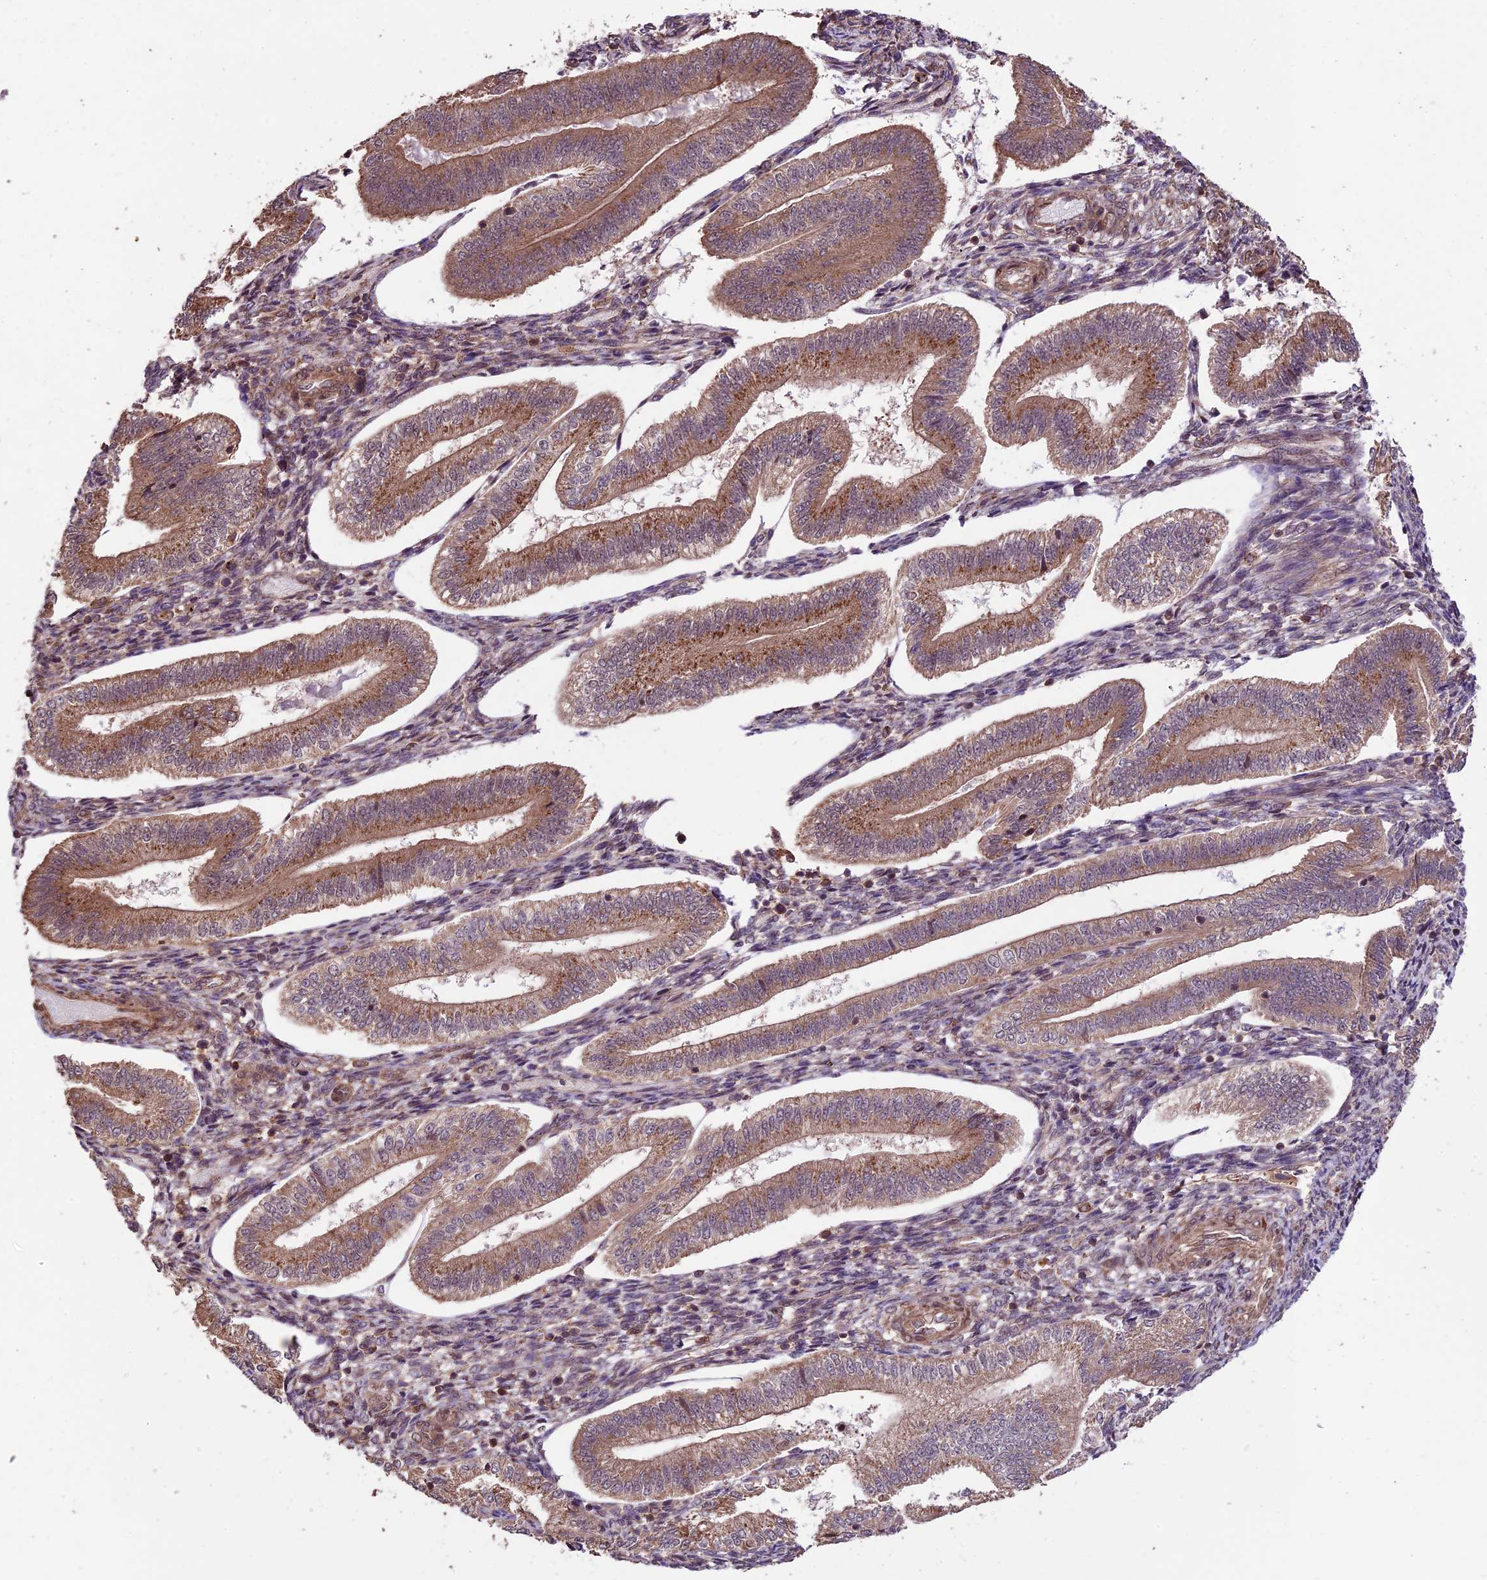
{"staining": {"intensity": "moderate", "quantity": "25%-75%", "location": "cytoplasmic/membranous"}, "tissue": "endometrium", "cell_type": "Cells in endometrial stroma", "image_type": "normal", "snomed": [{"axis": "morphology", "description": "Normal tissue, NOS"}, {"axis": "topography", "description": "Endometrium"}], "caption": "Brown immunohistochemical staining in benign human endometrium reveals moderate cytoplasmic/membranous expression in approximately 25%-75% of cells in endometrial stroma. The staining was performed using DAB (3,3'-diaminobenzidine) to visualize the protein expression in brown, while the nuclei were stained in blue with hematoxylin (Magnification: 20x).", "gene": "HDAC5", "patient": {"sex": "female", "age": 34}}